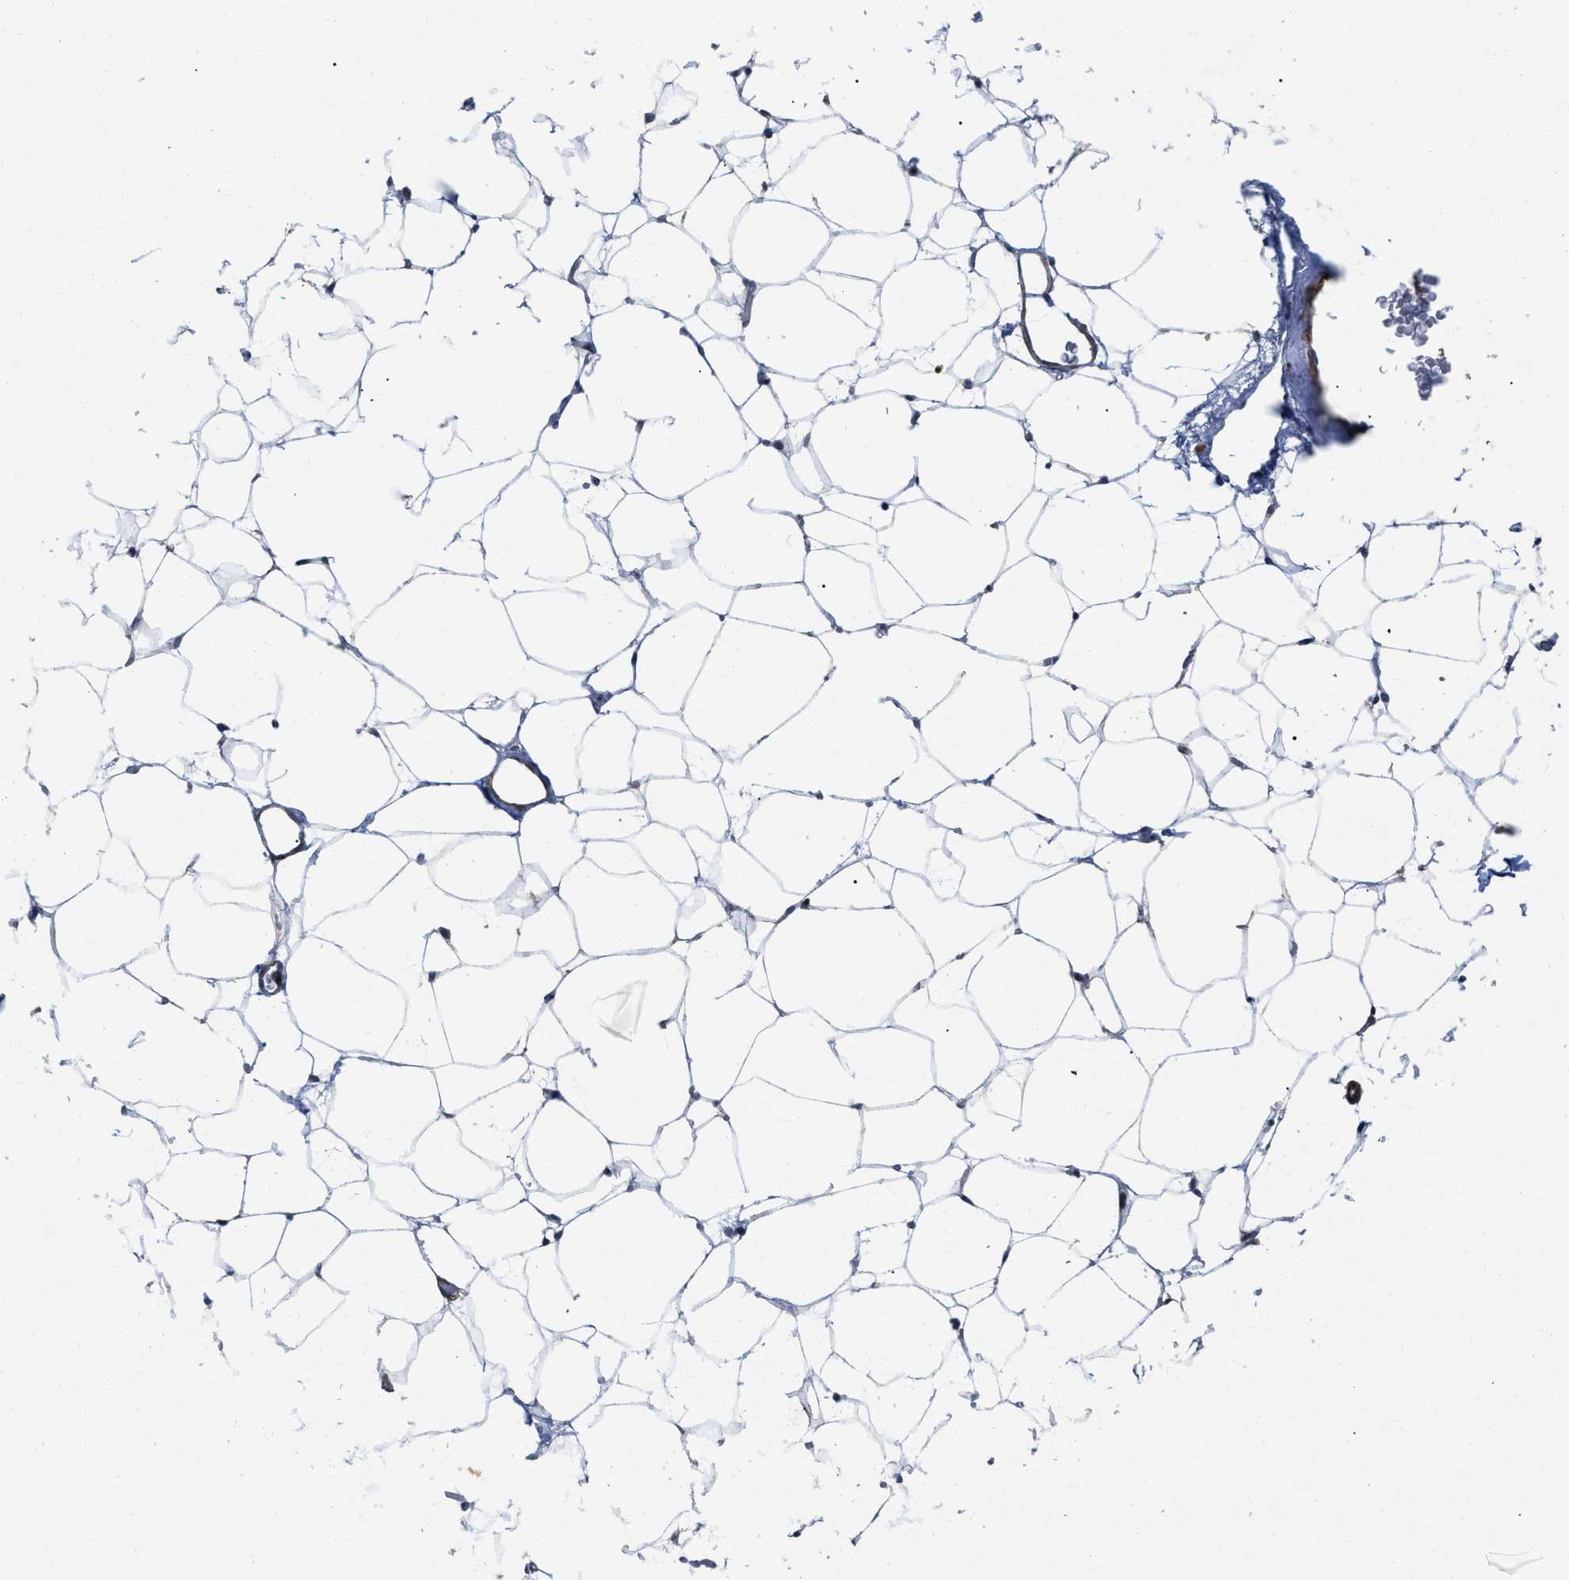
{"staining": {"intensity": "negative", "quantity": "none", "location": "none"}, "tissue": "adipose tissue", "cell_type": "Adipocytes", "image_type": "normal", "snomed": [{"axis": "morphology", "description": "Normal tissue, NOS"}, {"axis": "topography", "description": "Breast"}, {"axis": "topography", "description": "Soft tissue"}], "caption": "The immunohistochemistry (IHC) histopathology image has no significant staining in adipocytes of adipose tissue.", "gene": "ST6GALNAC6", "patient": {"sex": "female", "age": 75}}